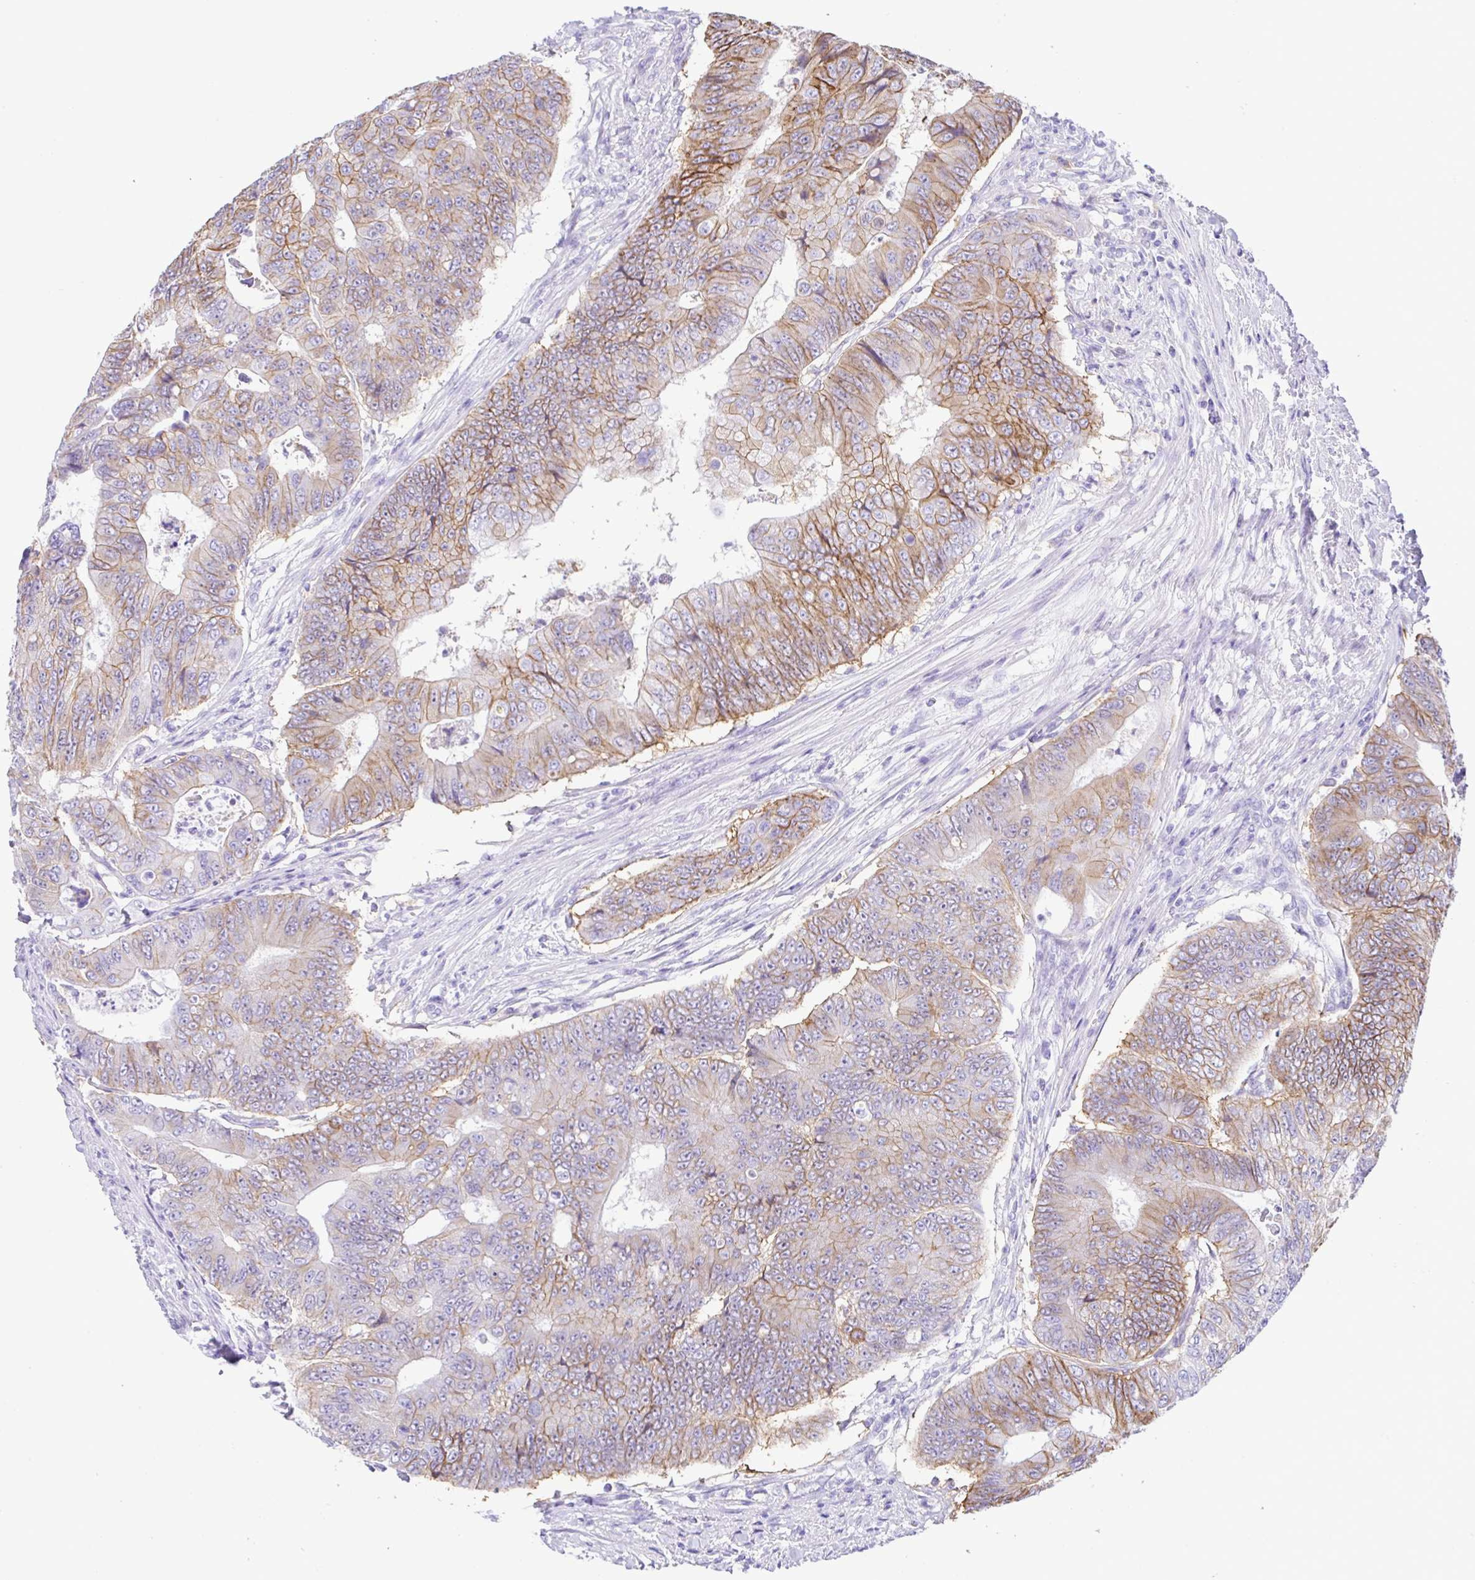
{"staining": {"intensity": "moderate", "quantity": "25%-75%", "location": "cytoplasmic/membranous"}, "tissue": "colorectal cancer", "cell_type": "Tumor cells", "image_type": "cancer", "snomed": [{"axis": "morphology", "description": "Adenocarcinoma, NOS"}, {"axis": "topography", "description": "Colon"}], "caption": "Immunohistochemical staining of human colorectal cancer (adenocarcinoma) exhibits moderate cytoplasmic/membranous protein staining in approximately 25%-75% of tumor cells. (IHC, brightfield microscopy, high magnification).", "gene": "RRM2", "patient": {"sex": "female", "age": 48}}